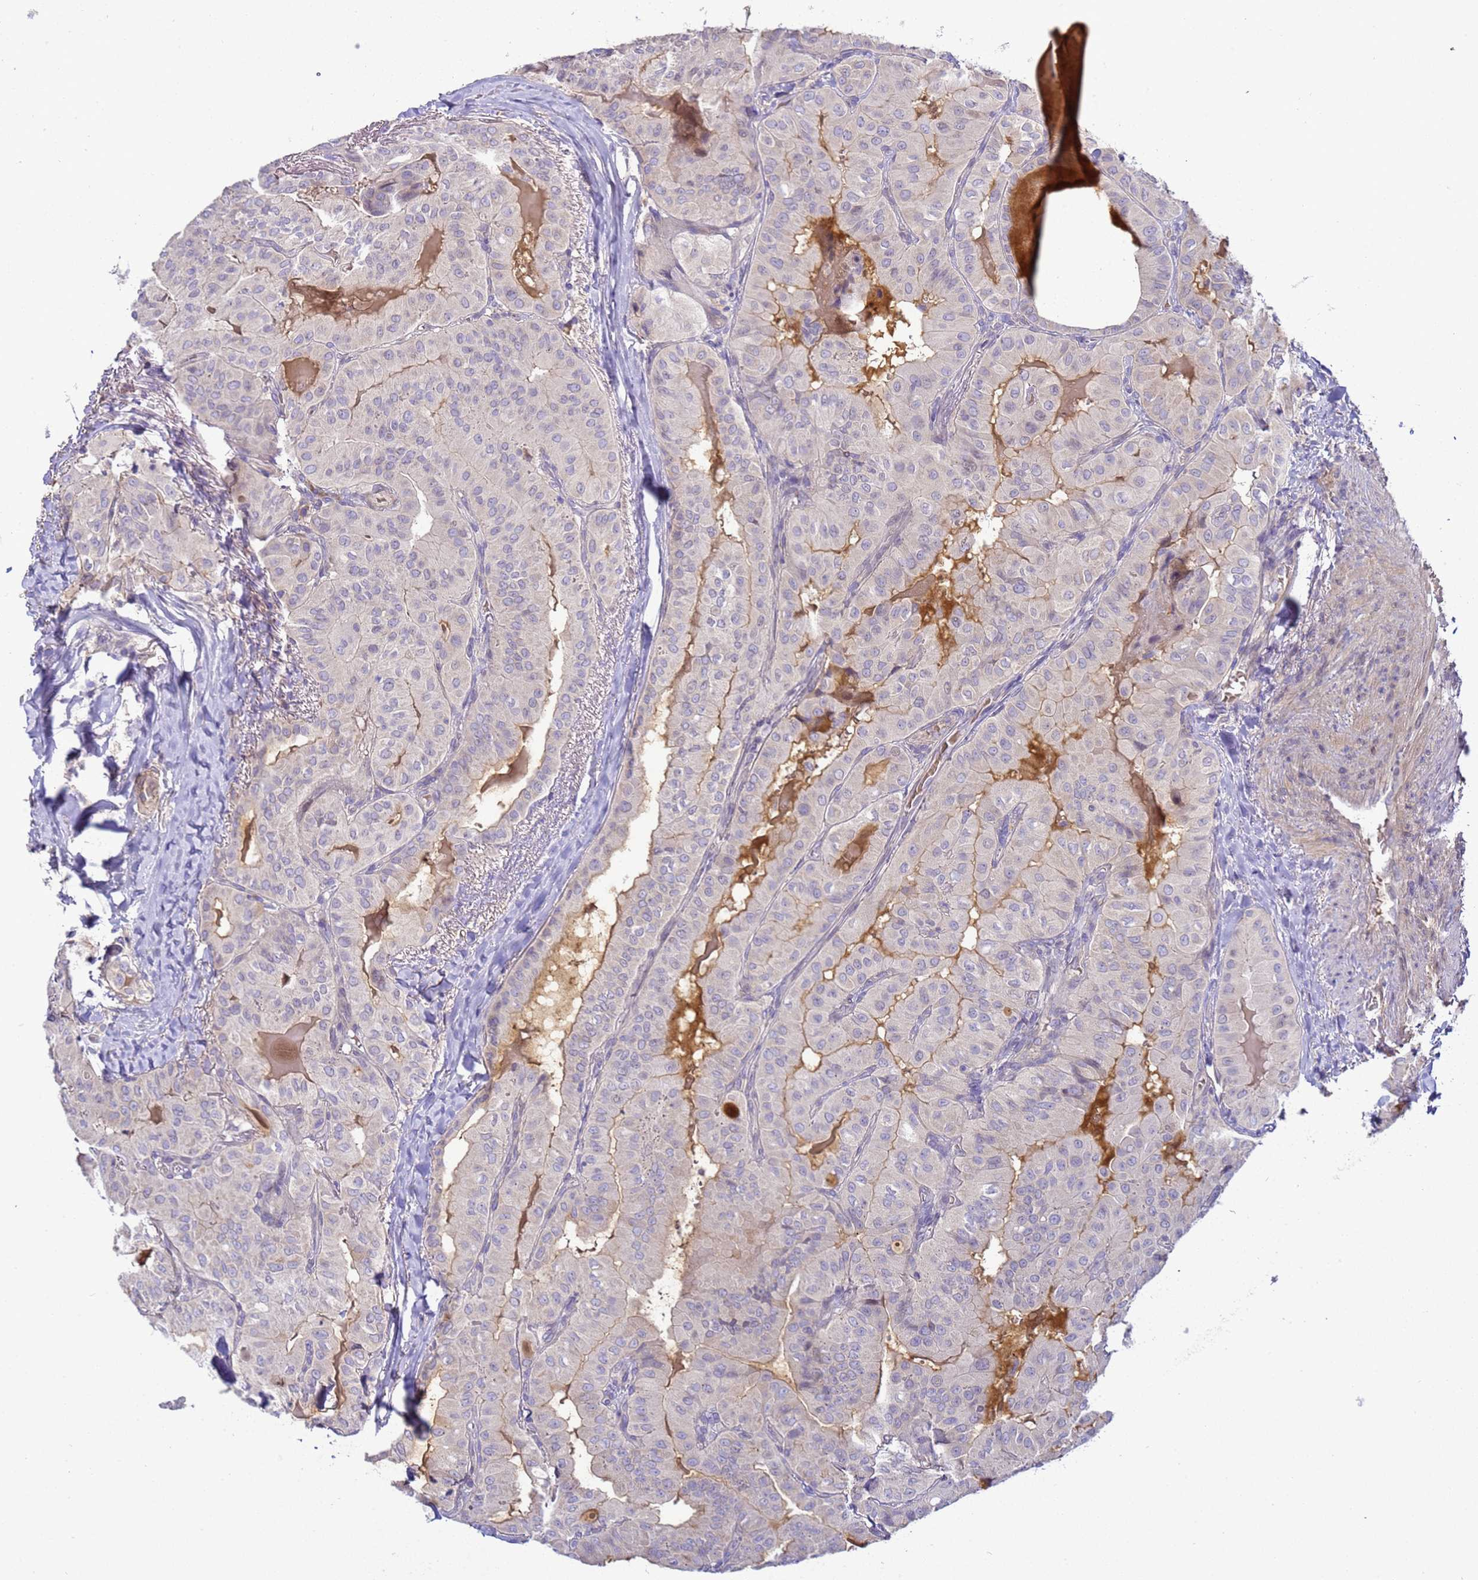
{"staining": {"intensity": "negative", "quantity": "none", "location": "none"}, "tissue": "thyroid cancer", "cell_type": "Tumor cells", "image_type": "cancer", "snomed": [{"axis": "morphology", "description": "Papillary adenocarcinoma, NOS"}, {"axis": "topography", "description": "Thyroid gland"}], "caption": "IHC micrograph of neoplastic tissue: human thyroid cancer stained with DAB (3,3'-diaminobenzidine) displays no significant protein staining in tumor cells.", "gene": "TBCD", "patient": {"sex": "female", "age": 68}}